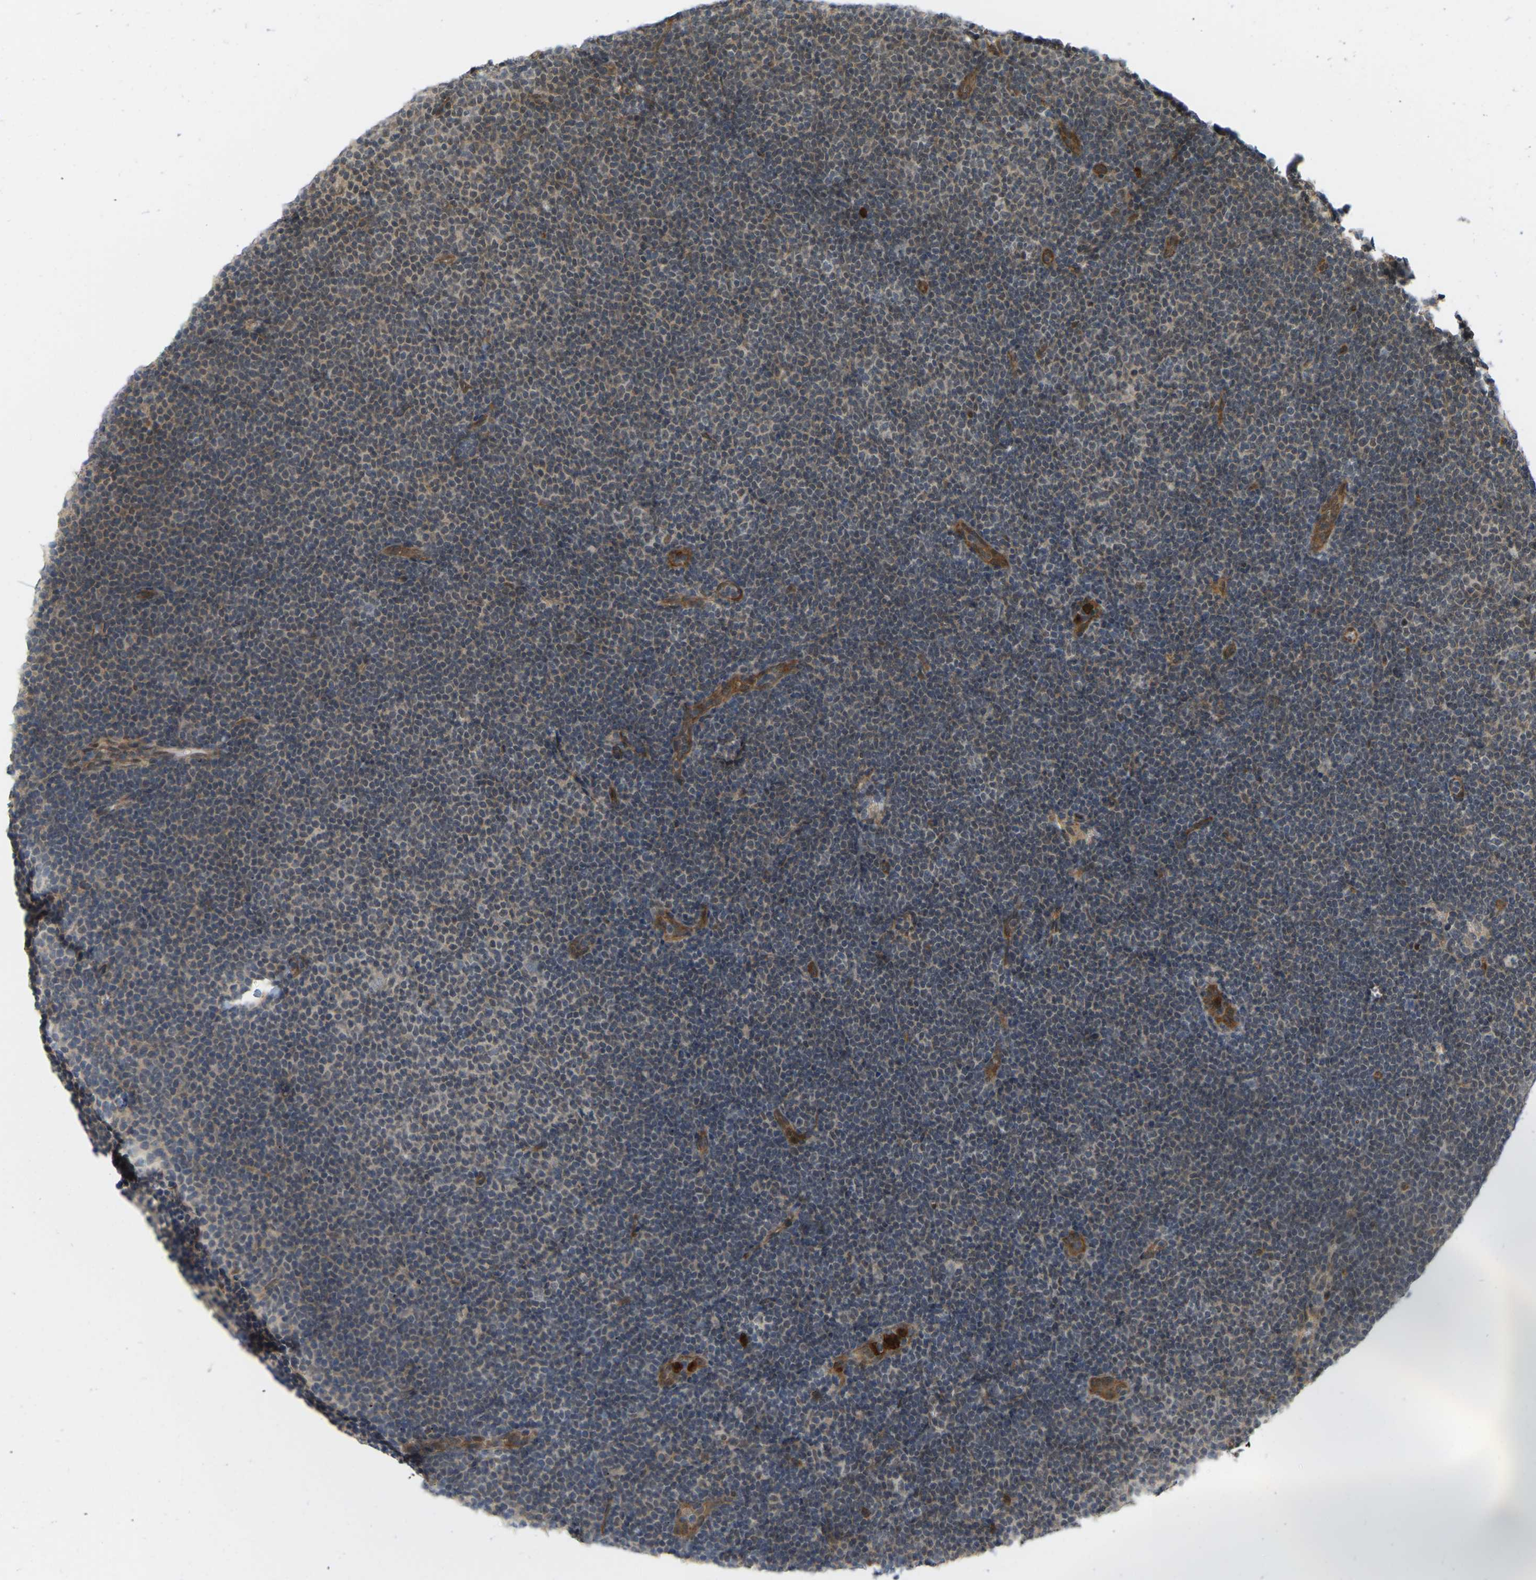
{"staining": {"intensity": "weak", "quantity": "<25%", "location": "cytoplasmic/membranous"}, "tissue": "lymphoma", "cell_type": "Tumor cells", "image_type": "cancer", "snomed": [{"axis": "morphology", "description": "Malignant lymphoma, non-Hodgkin's type, Low grade"}, {"axis": "topography", "description": "Lymph node"}], "caption": "Immunohistochemistry (IHC) image of malignant lymphoma, non-Hodgkin's type (low-grade) stained for a protein (brown), which shows no staining in tumor cells. (DAB (3,3'-diaminobenzidine) immunohistochemistry (IHC) visualized using brightfield microscopy, high magnification).", "gene": "SERPINB5", "patient": {"sex": "female", "age": 53}}